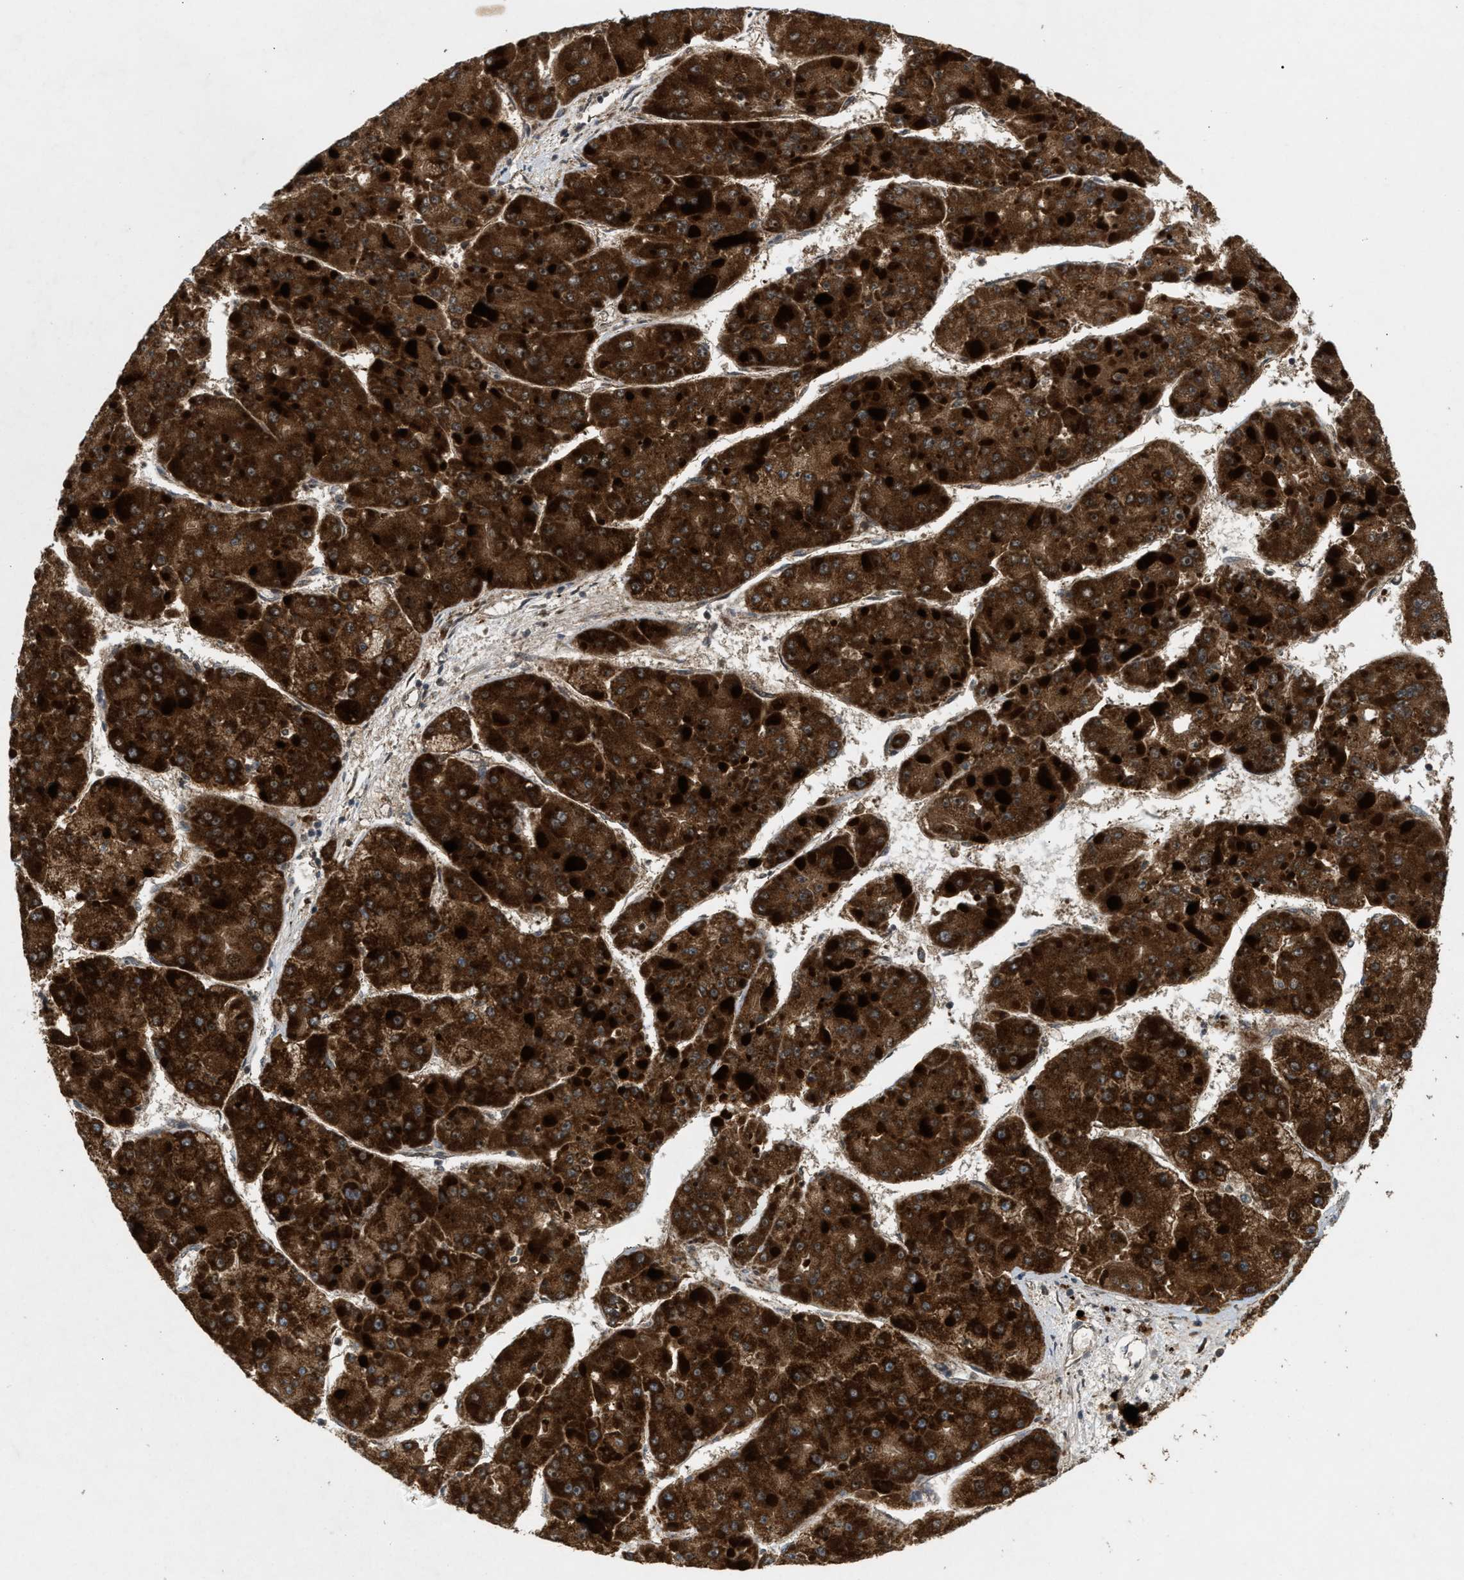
{"staining": {"intensity": "strong", "quantity": ">75%", "location": "cytoplasmic/membranous"}, "tissue": "liver cancer", "cell_type": "Tumor cells", "image_type": "cancer", "snomed": [{"axis": "morphology", "description": "Carcinoma, Hepatocellular, NOS"}, {"axis": "topography", "description": "Liver"}], "caption": "Hepatocellular carcinoma (liver) stained with a protein marker displays strong staining in tumor cells.", "gene": "TACO1", "patient": {"sex": "female", "age": 73}}